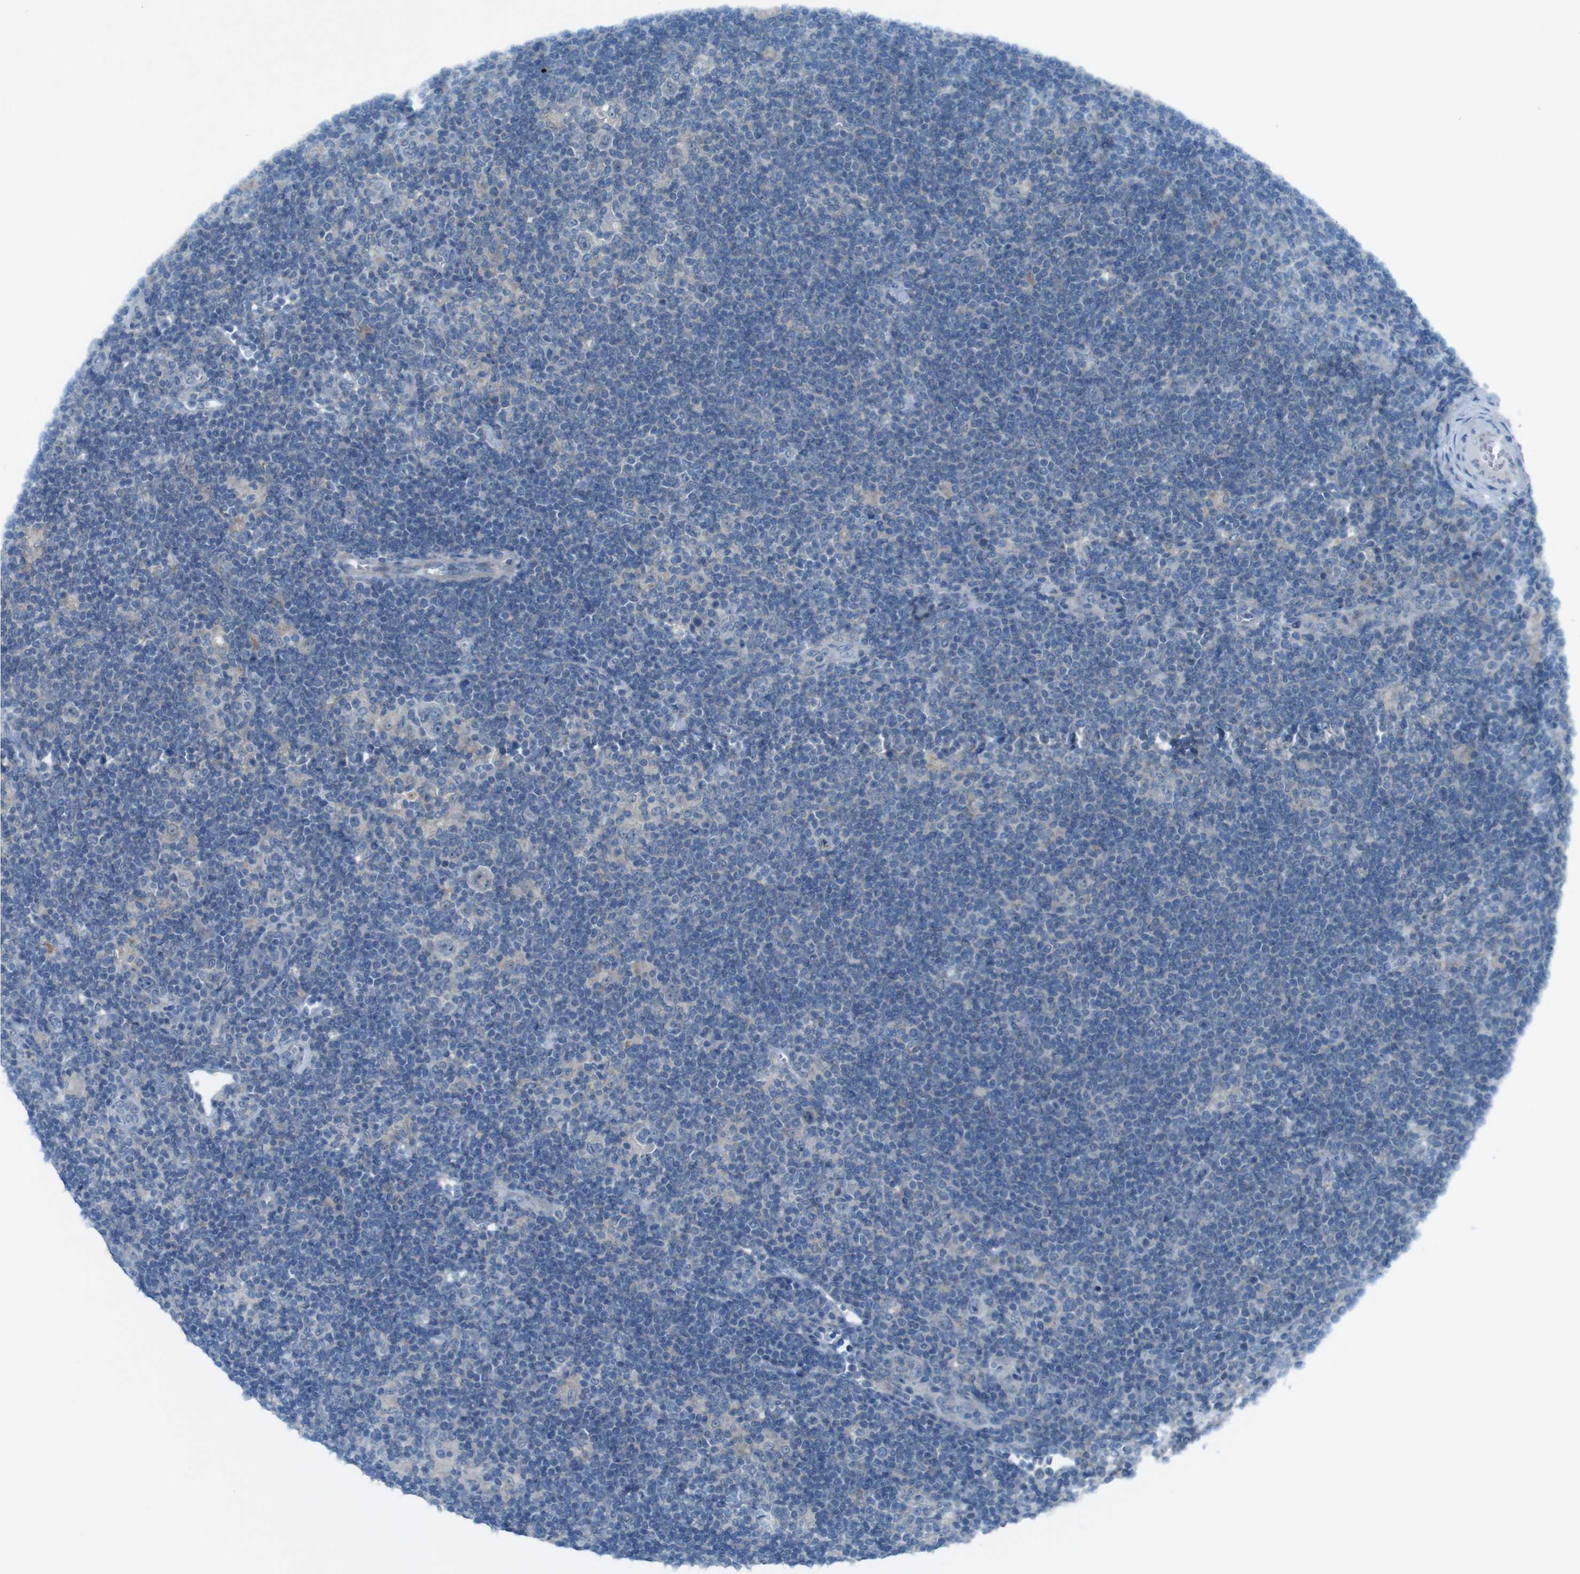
{"staining": {"intensity": "negative", "quantity": "none", "location": "none"}, "tissue": "lymphoma", "cell_type": "Tumor cells", "image_type": "cancer", "snomed": [{"axis": "morphology", "description": "Hodgkin's disease, NOS"}, {"axis": "topography", "description": "Lymph node"}], "caption": "High magnification brightfield microscopy of Hodgkin's disease stained with DAB (3,3'-diaminobenzidine) (brown) and counterstained with hematoxylin (blue): tumor cells show no significant expression.", "gene": "MOGAT3", "patient": {"sex": "female", "age": 57}}